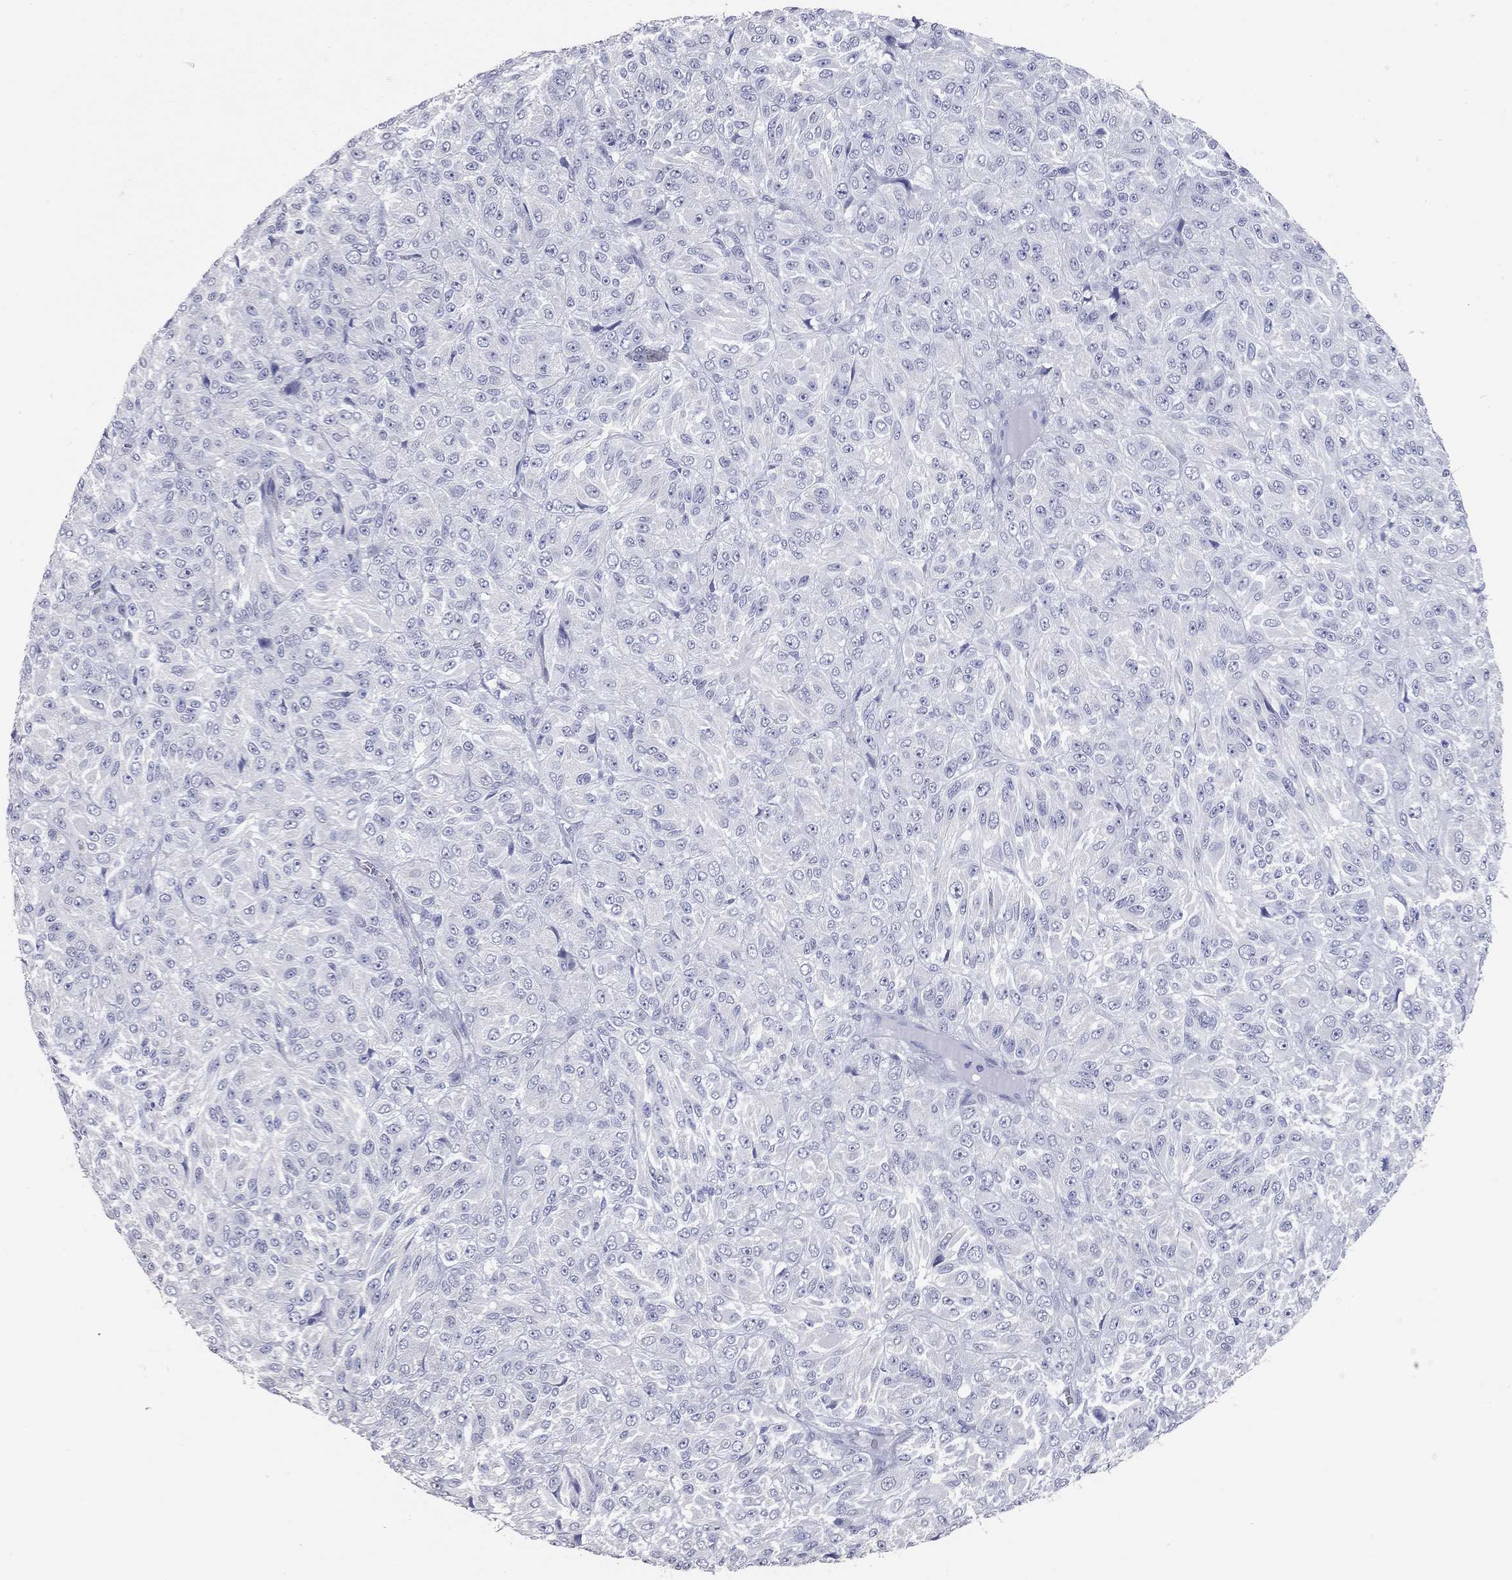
{"staining": {"intensity": "negative", "quantity": "none", "location": "none"}, "tissue": "melanoma", "cell_type": "Tumor cells", "image_type": "cancer", "snomed": [{"axis": "morphology", "description": "Malignant melanoma, Metastatic site"}, {"axis": "topography", "description": "Brain"}], "caption": "Micrograph shows no protein positivity in tumor cells of malignant melanoma (metastatic site) tissue.", "gene": "TAC1", "patient": {"sex": "female", "age": 56}}